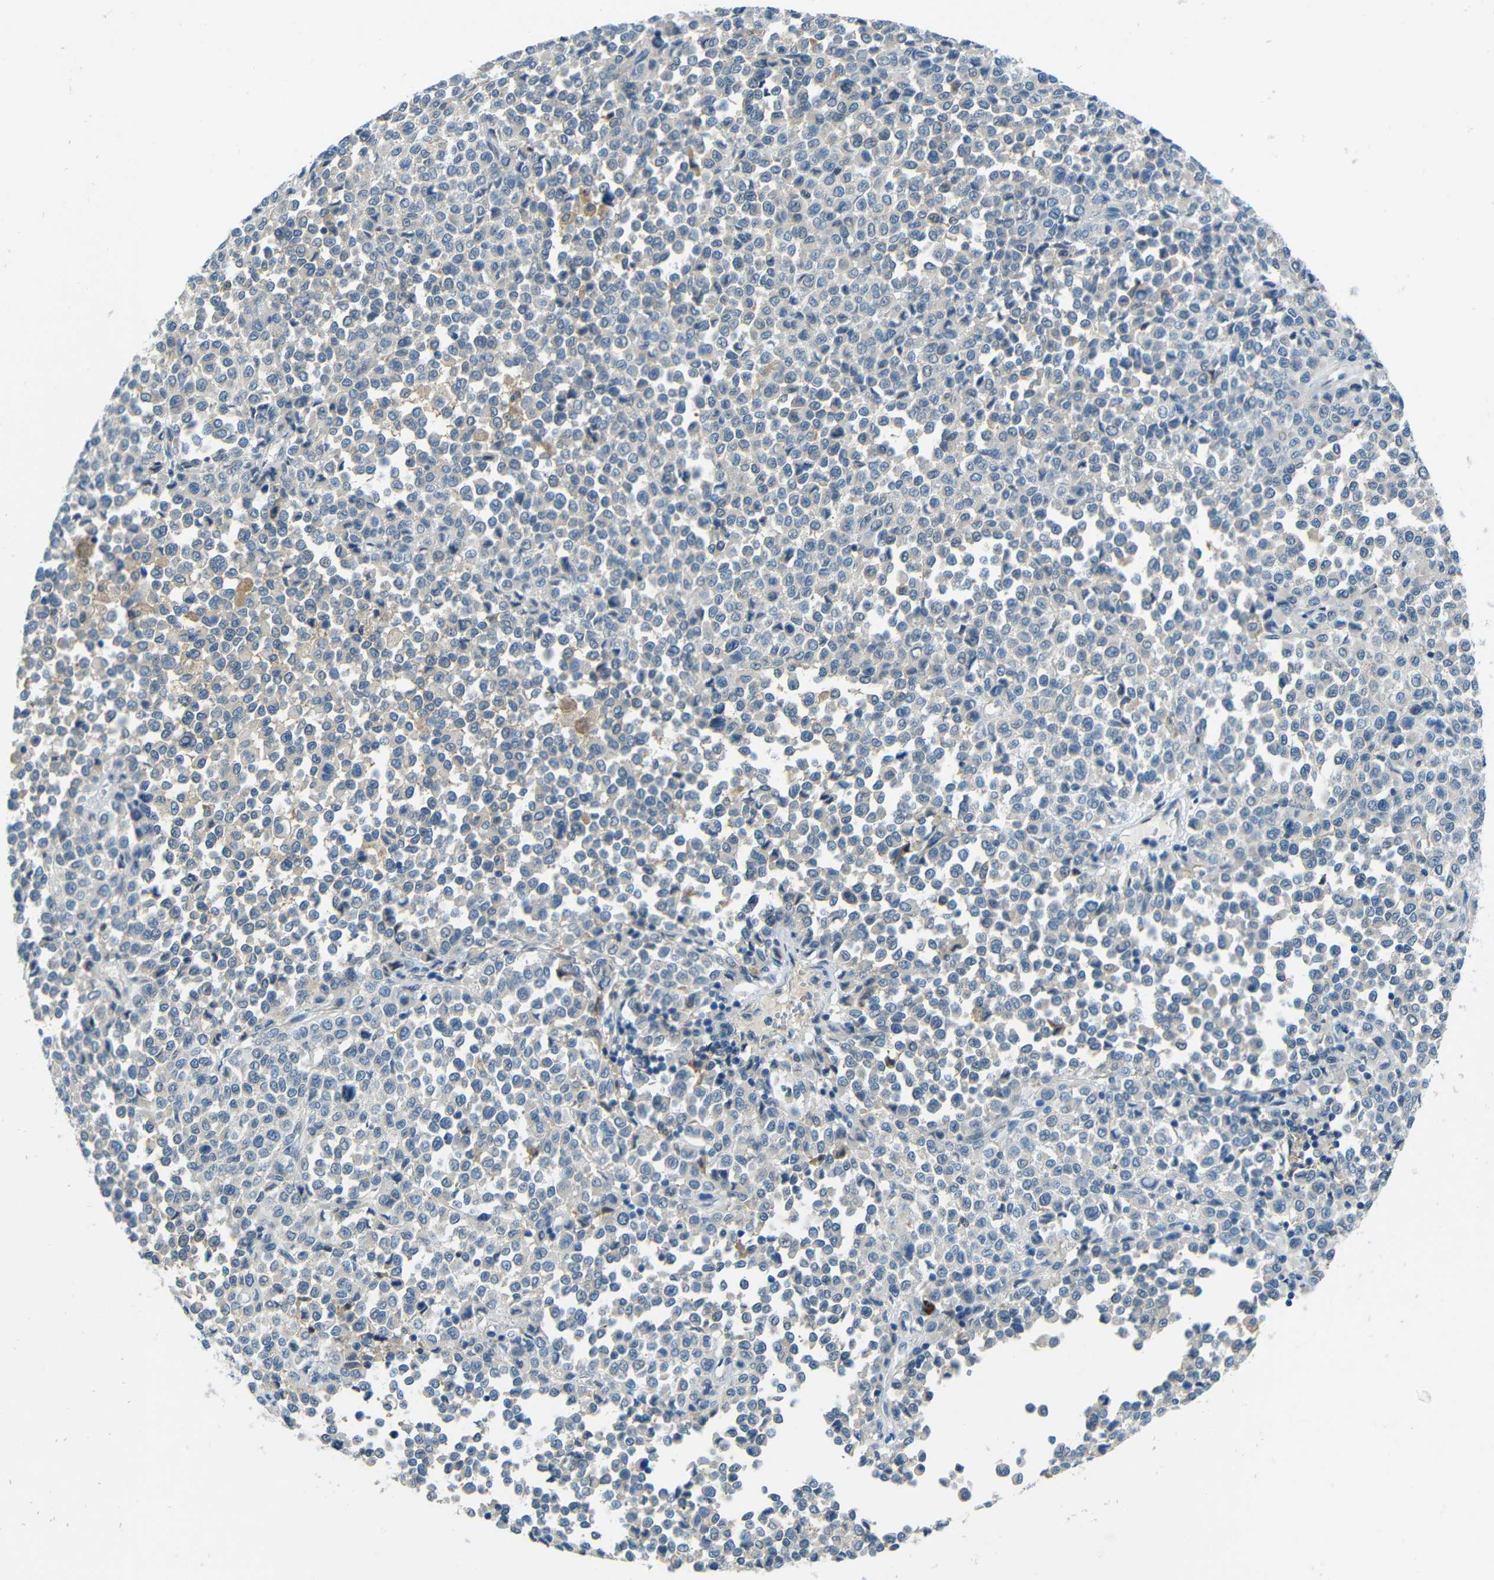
{"staining": {"intensity": "negative", "quantity": "none", "location": "none"}, "tissue": "melanoma", "cell_type": "Tumor cells", "image_type": "cancer", "snomed": [{"axis": "morphology", "description": "Malignant melanoma, Metastatic site"}, {"axis": "topography", "description": "Pancreas"}], "caption": "Malignant melanoma (metastatic site) was stained to show a protein in brown. There is no significant positivity in tumor cells.", "gene": "CYP26B1", "patient": {"sex": "female", "age": 30}}